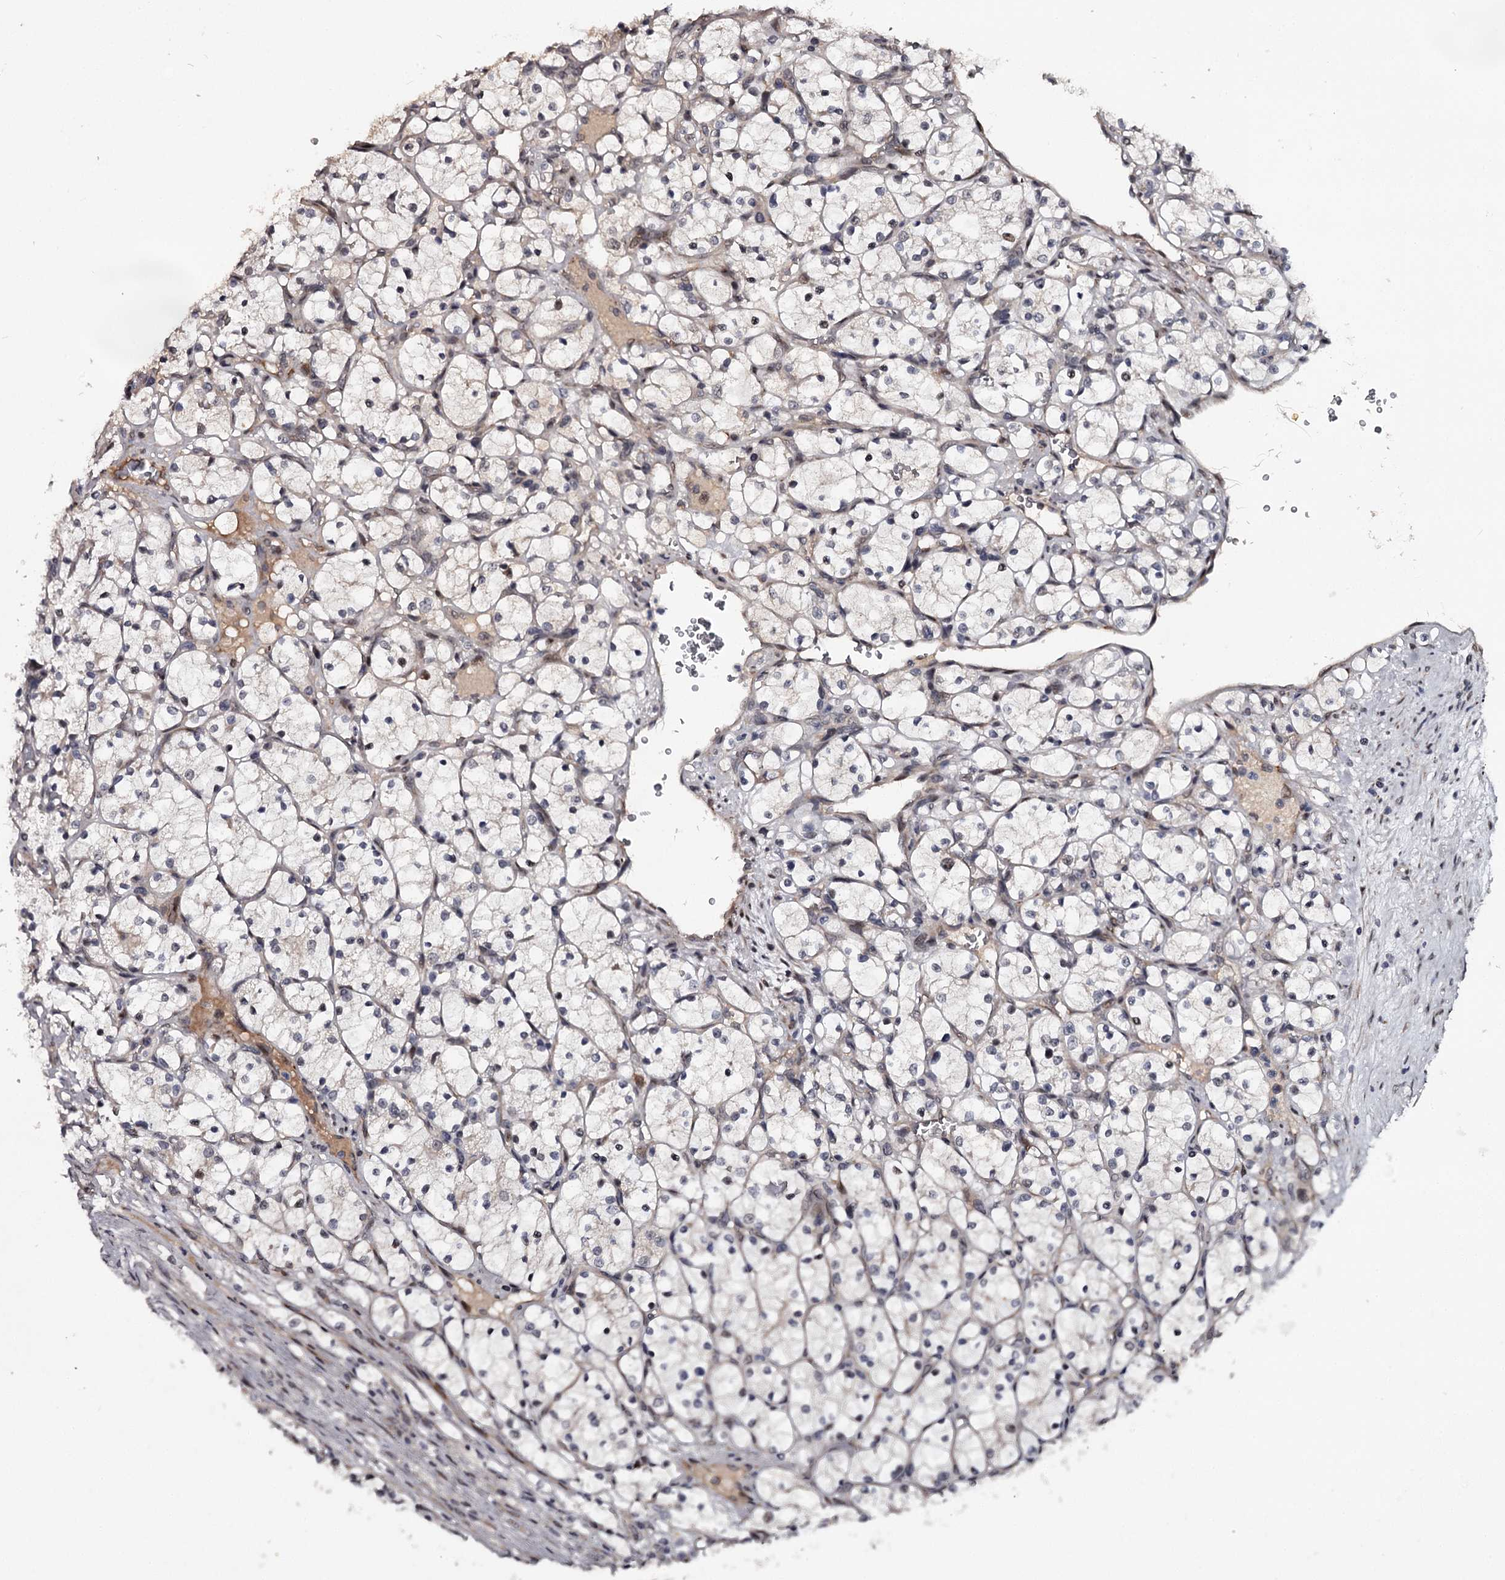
{"staining": {"intensity": "negative", "quantity": "none", "location": "none"}, "tissue": "renal cancer", "cell_type": "Tumor cells", "image_type": "cancer", "snomed": [{"axis": "morphology", "description": "Adenocarcinoma, NOS"}, {"axis": "topography", "description": "Kidney"}], "caption": "Adenocarcinoma (renal) was stained to show a protein in brown. There is no significant positivity in tumor cells.", "gene": "RNF44", "patient": {"sex": "female", "age": 69}}